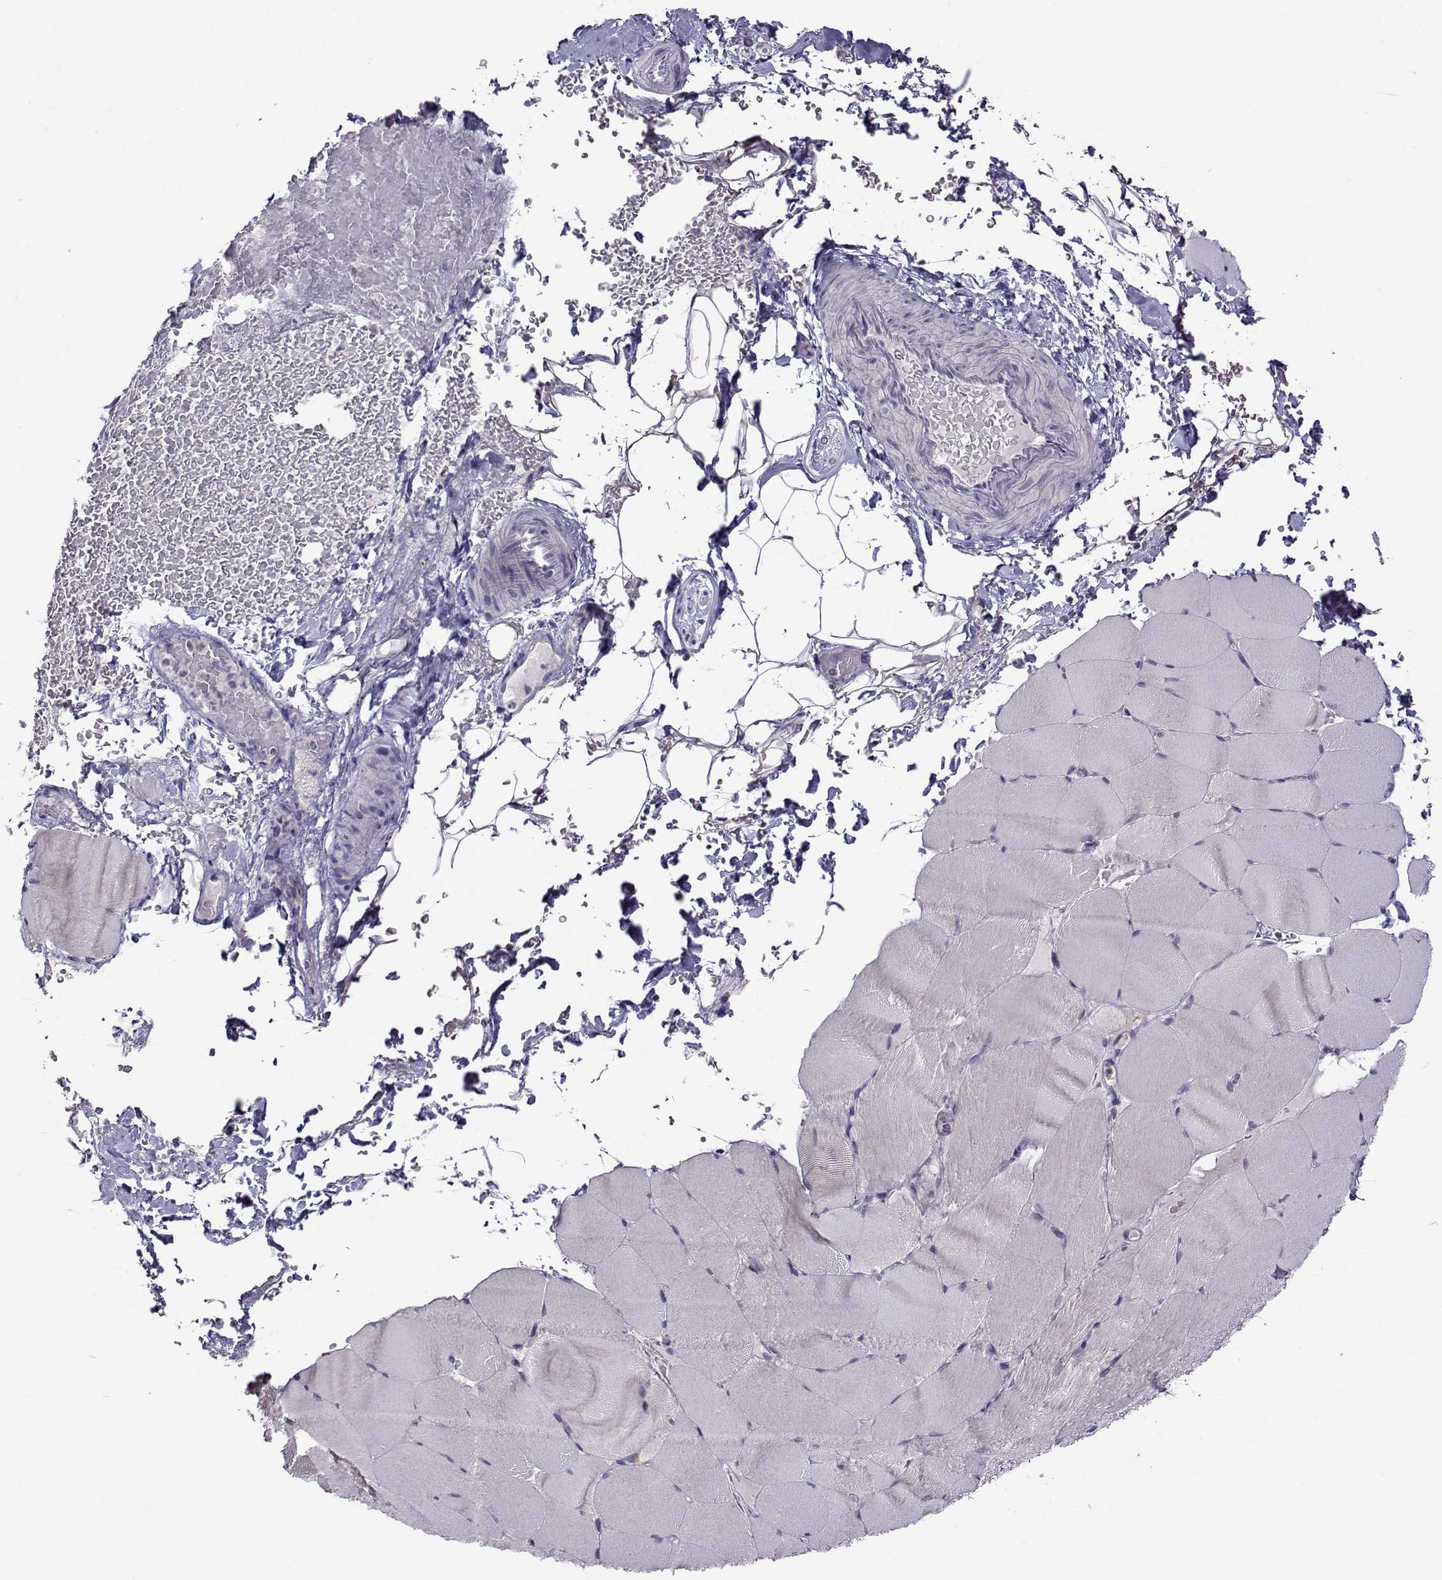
{"staining": {"intensity": "negative", "quantity": "none", "location": "none"}, "tissue": "skeletal muscle", "cell_type": "Myocytes", "image_type": "normal", "snomed": [{"axis": "morphology", "description": "Normal tissue, NOS"}, {"axis": "topography", "description": "Skeletal muscle"}], "caption": "Image shows no protein staining in myocytes of unremarkable skeletal muscle.", "gene": "DDX20", "patient": {"sex": "female", "age": 37}}